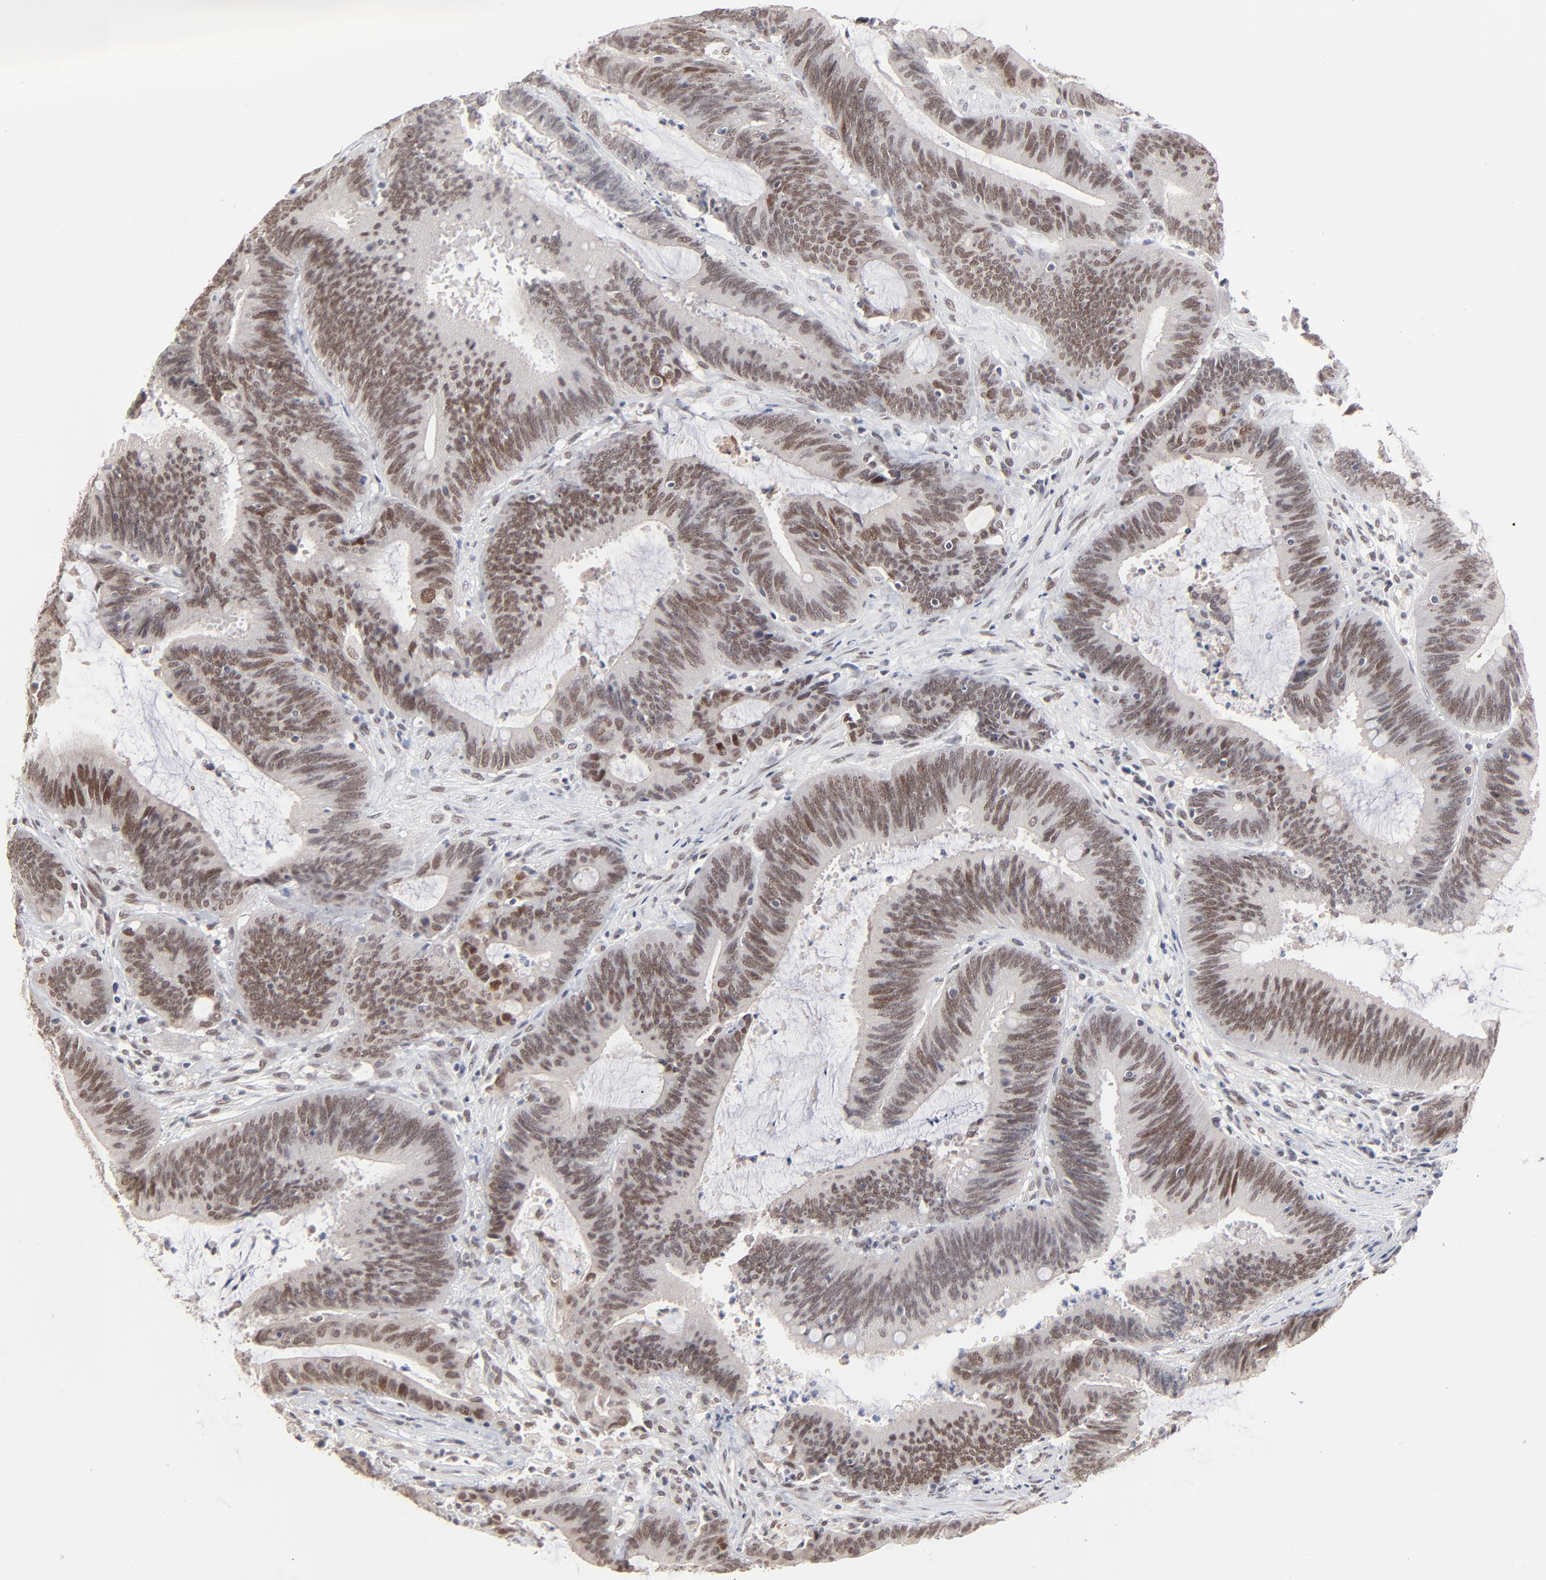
{"staining": {"intensity": "weak", "quantity": ">75%", "location": "nuclear"}, "tissue": "colorectal cancer", "cell_type": "Tumor cells", "image_type": "cancer", "snomed": [{"axis": "morphology", "description": "Adenocarcinoma, NOS"}, {"axis": "topography", "description": "Rectum"}], "caption": "The histopathology image reveals a brown stain indicating the presence of a protein in the nuclear of tumor cells in colorectal cancer.", "gene": "MBIP", "patient": {"sex": "female", "age": 66}}